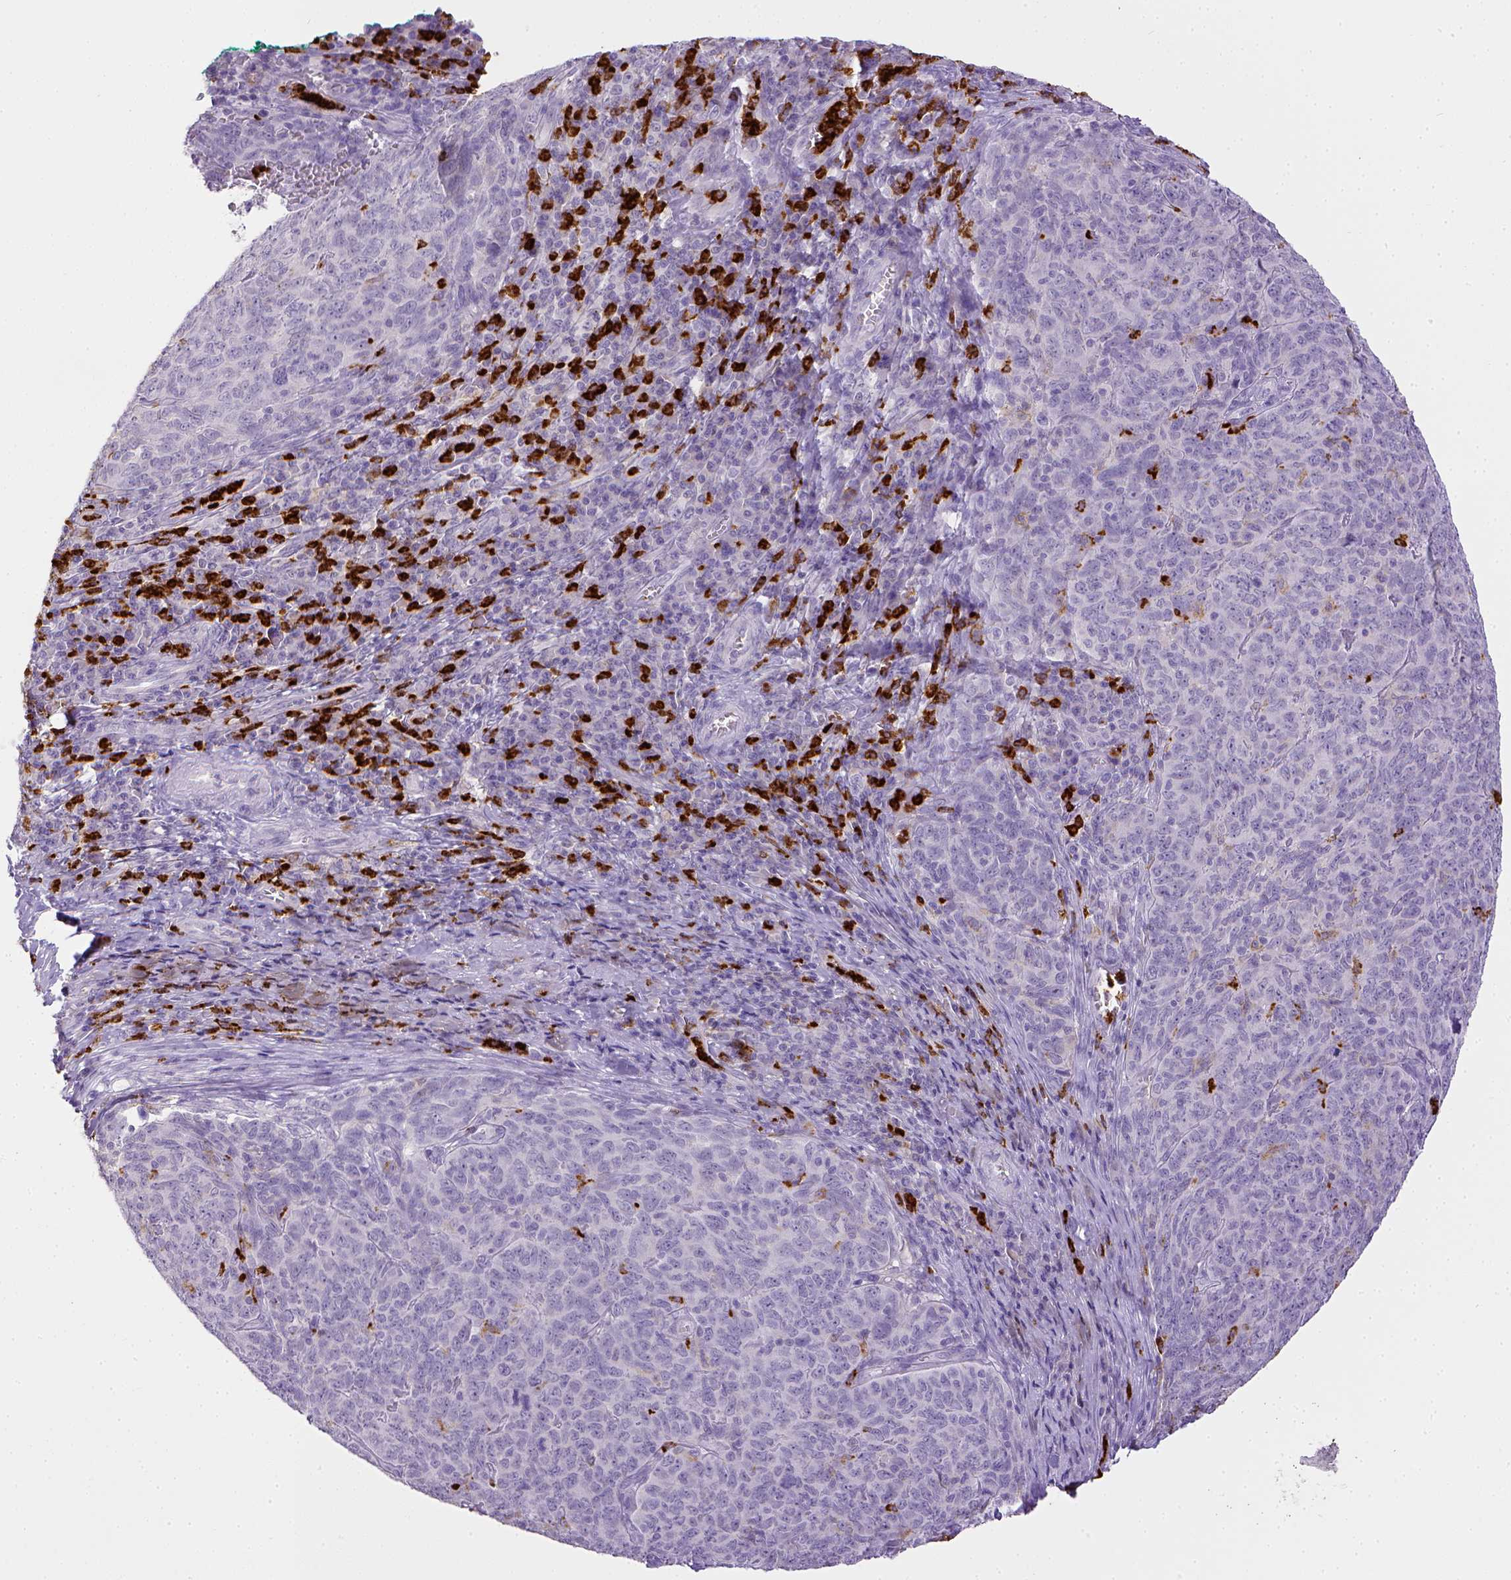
{"staining": {"intensity": "negative", "quantity": "none", "location": "none"}, "tissue": "skin cancer", "cell_type": "Tumor cells", "image_type": "cancer", "snomed": [{"axis": "morphology", "description": "Squamous cell carcinoma, NOS"}, {"axis": "topography", "description": "Skin"}, {"axis": "topography", "description": "Anal"}], "caption": "Immunohistochemical staining of human skin cancer (squamous cell carcinoma) reveals no significant positivity in tumor cells. (Stains: DAB immunohistochemistry with hematoxylin counter stain, Microscopy: brightfield microscopy at high magnification).", "gene": "ITGAM", "patient": {"sex": "female", "age": 51}}